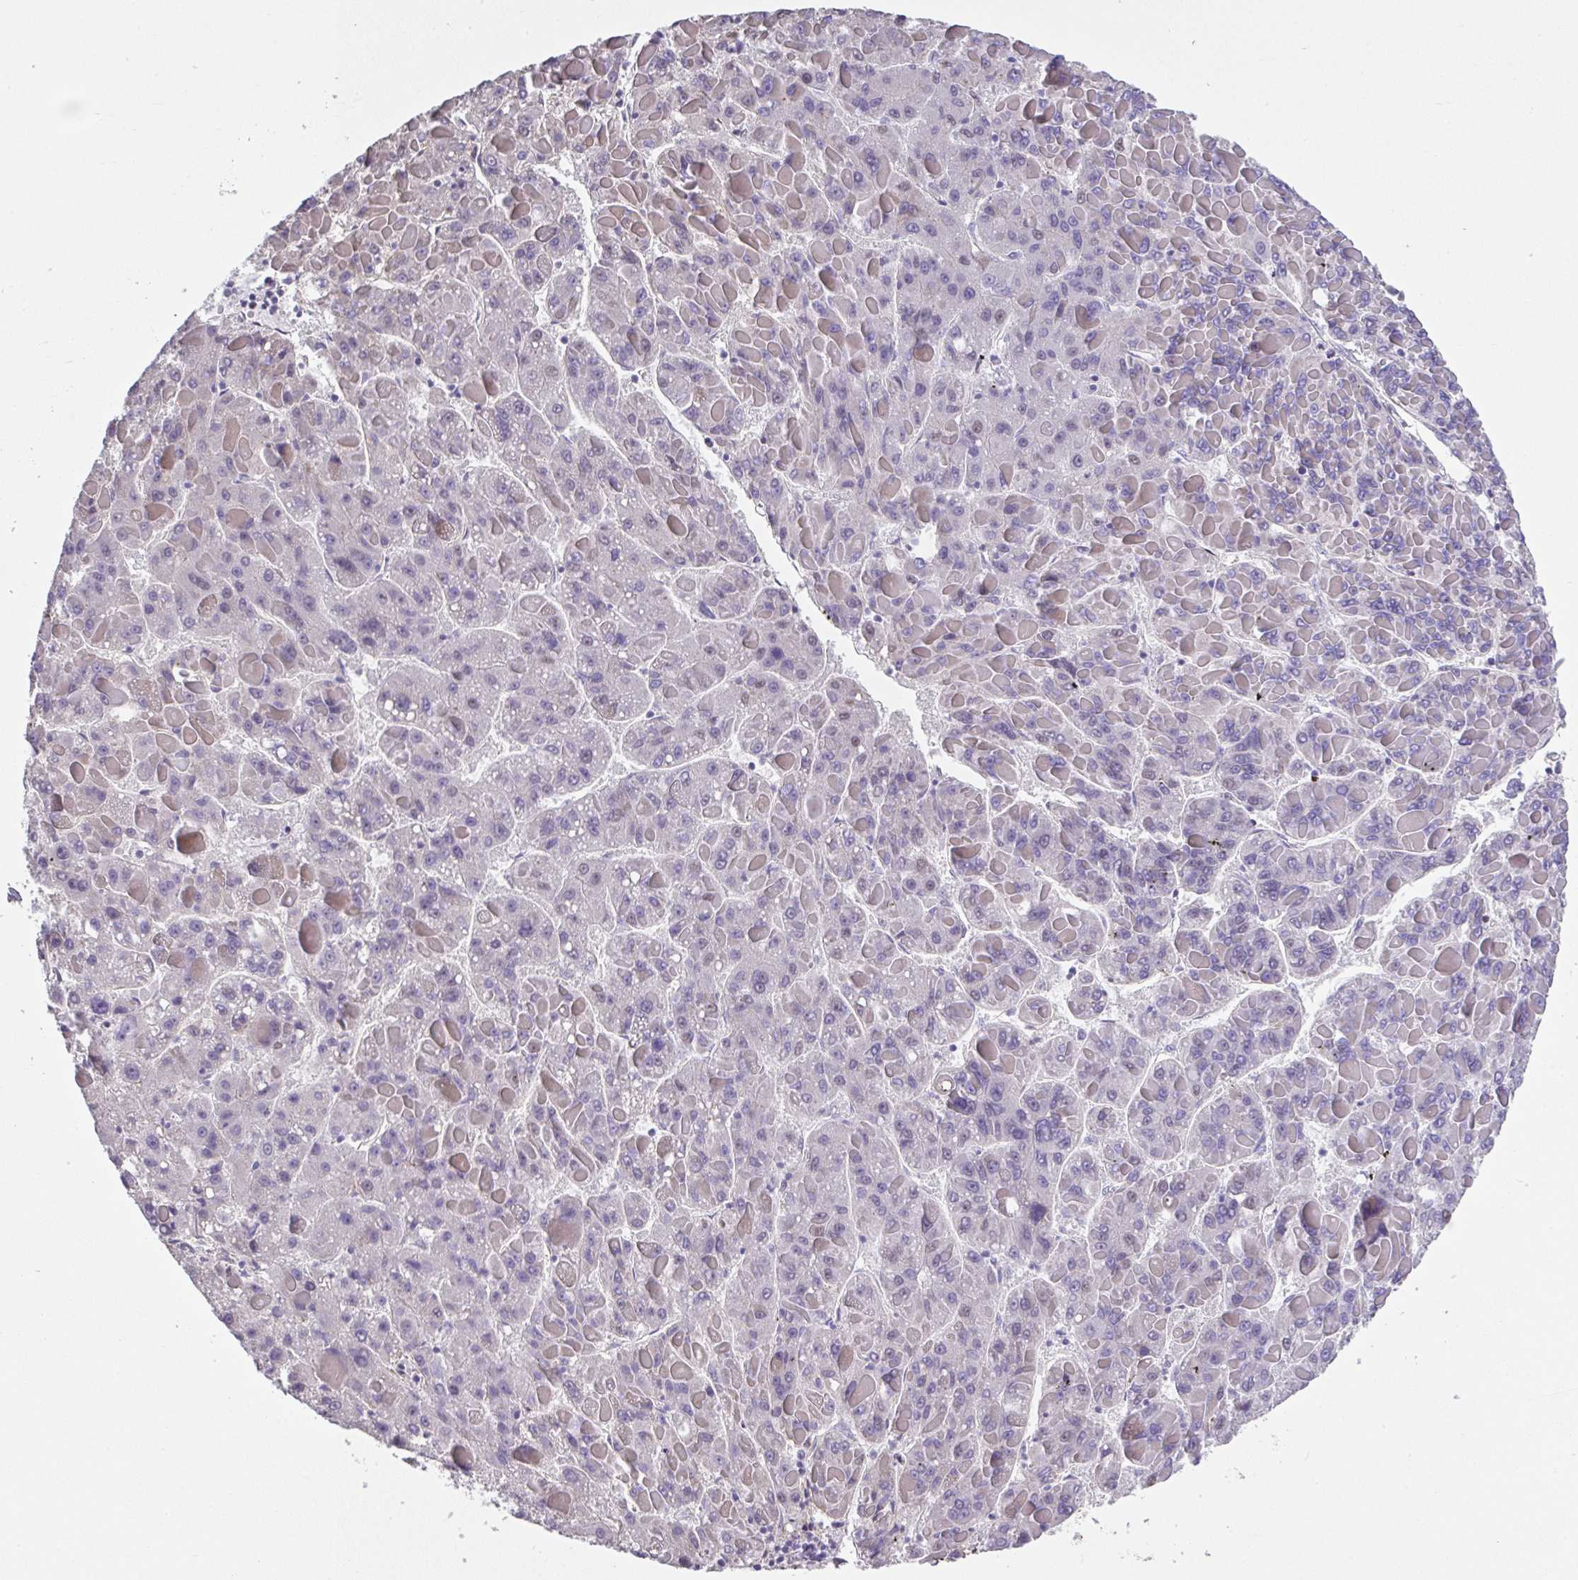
{"staining": {"intensity": "weak", "quantity": "<25%", "location": "nuclear"}, "tissue": "liver cancer", "cell_type": "Tumor cells", "image_type": "cancer", "snomed": [{"axis": "morphology", "description": "Carcinoma, Hepatocellular, NOS"}, {"axis": "topography", "description": "Liver"}], "caption": "The photomicrograph demonstrates no staining of tumor cells in hepatocellular carcinoma (liver). (DAB IHC with hematoxylin counter stain).", "gene": "RUNDC3B", "patient": {"sex": "female", "age": 82}}